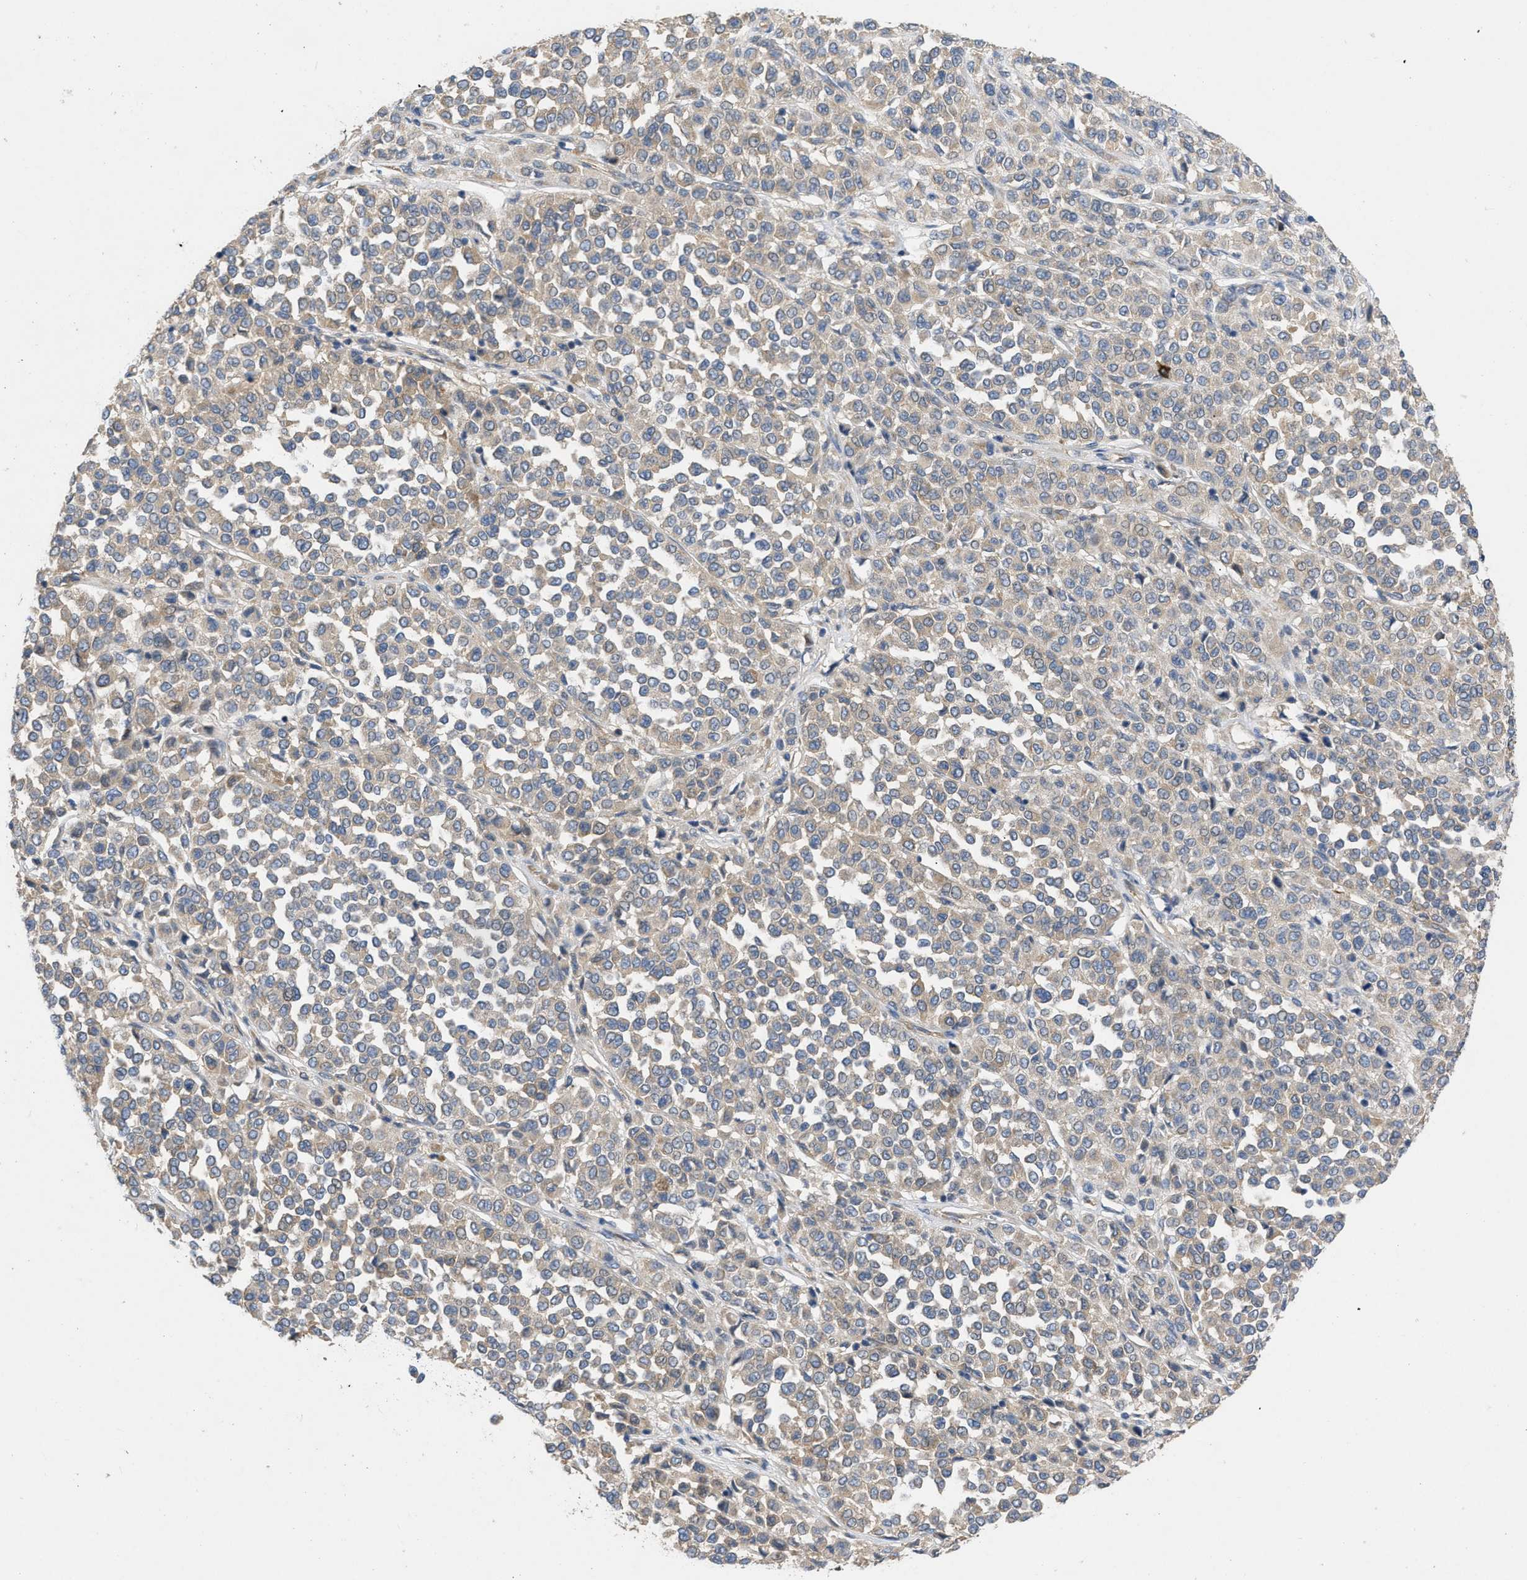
{"staining": {"intensity": "weak", "quantity": ">75%", "location": "cytoplasmic/membranous"}, "tissue": "melanoma", "cell_type": "Tumor cells", "image_type": "cancer", "snomed": [{"axis": "morphology", "description": "Malignant melanoma, Metastatic site"}, {"axis": "topography", "description": "Pancreas"}], "caption": "A brown stain highlights weak cytoplasmic/membranous staining of a protein in melanoma tumor cells.", "gene": "TMEM131", "patient": {"sex": "female", "age": 30}}